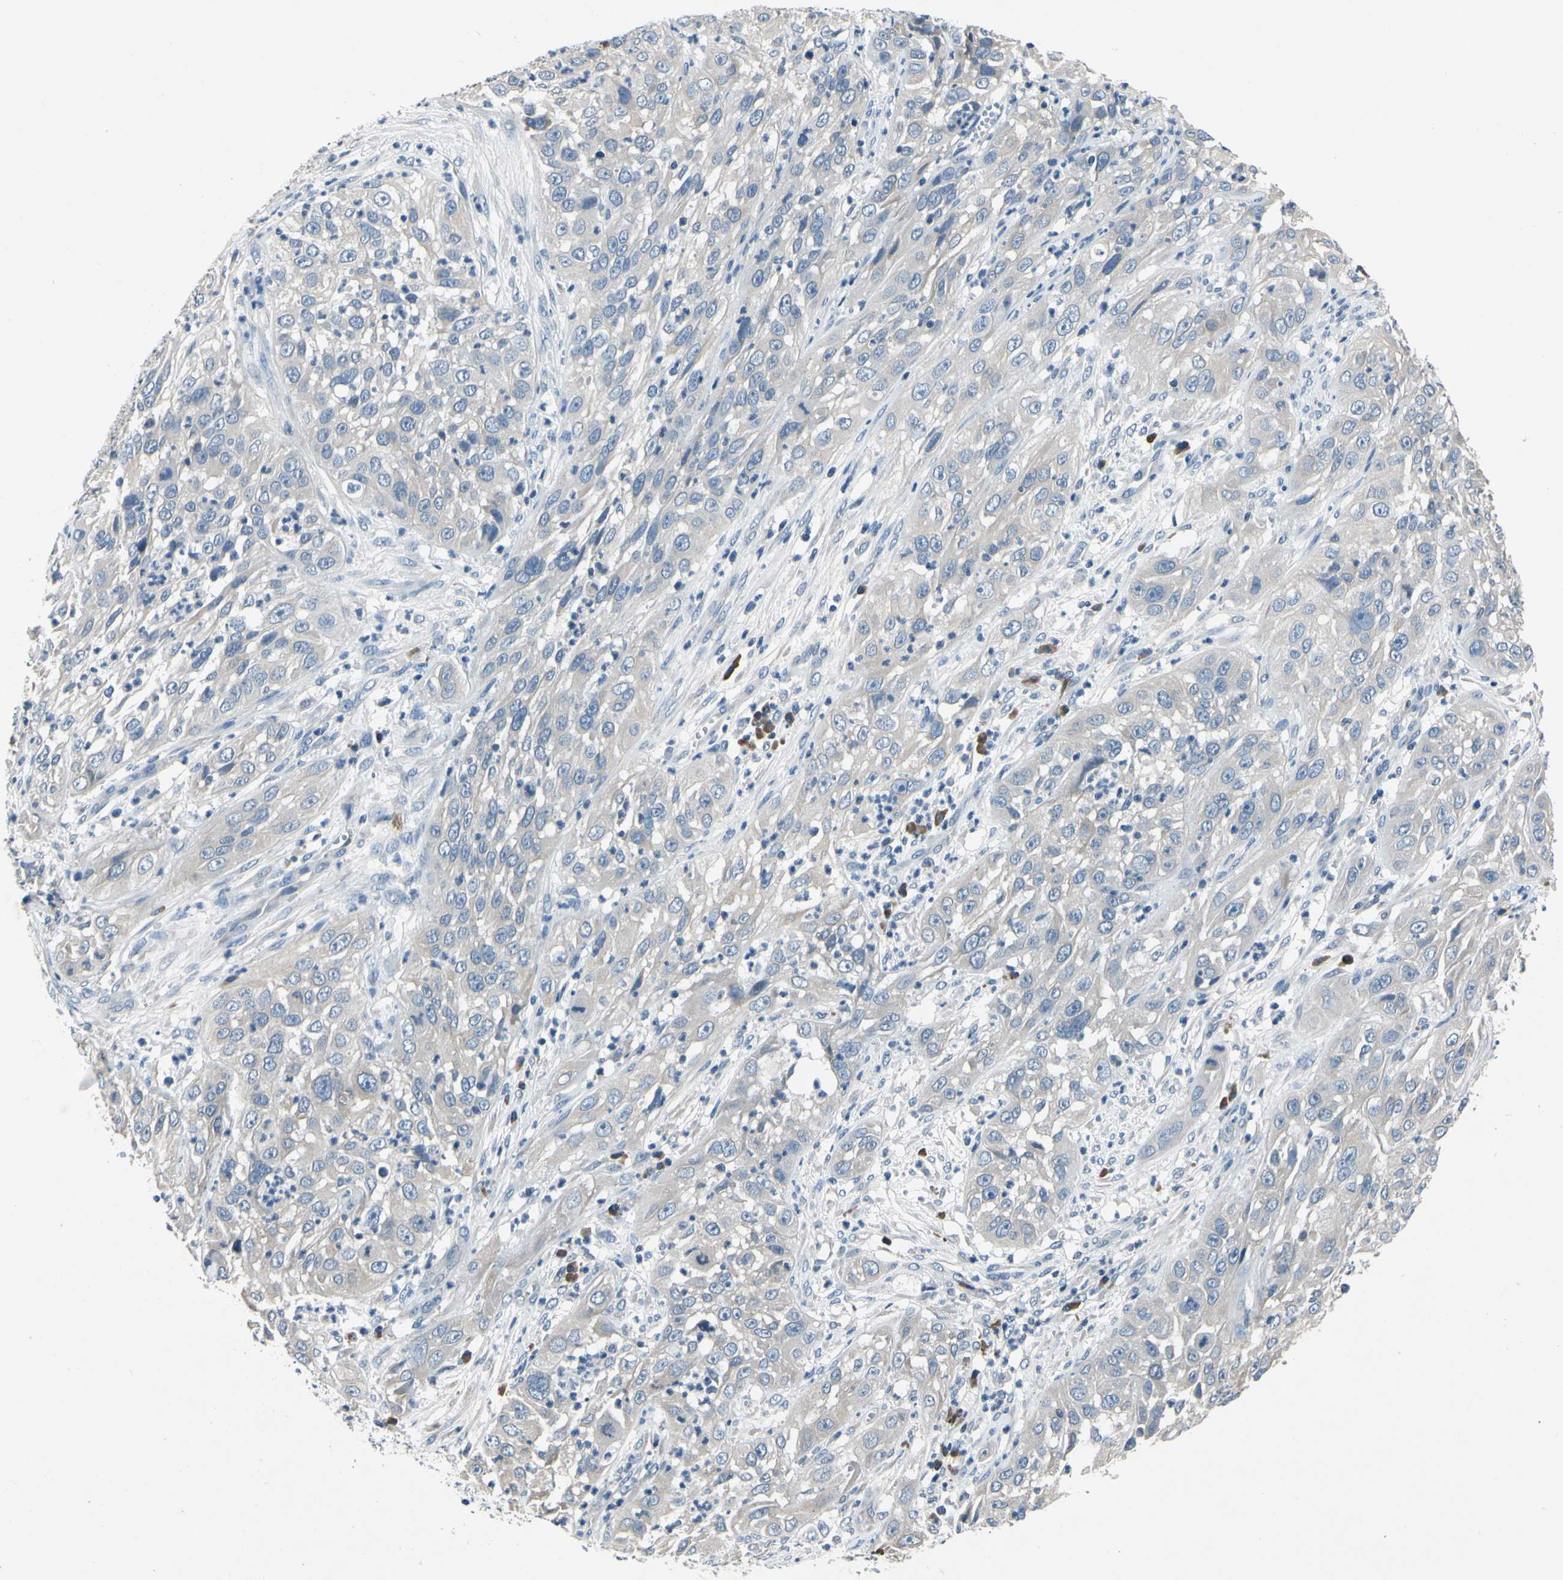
{"staining": {"intensity": "weak", "quantity": "25%-75%", "location": "cytoplasmic/membranous"}, "tissue": "cervical cancer", "cell_type": "Tumor cells", "image_type": "cancer", "snomed": [{"axis": "morphology", "description": "Squamous cell carcinoma, NOS"}, {"axis": "topography", "description": "Cervix"}], "caption": "This photomicrograph reveals immunohistochemistry staining of human cervical cancer (squamous cell carcinoma), with low weak cytoplasmic/membranous staining in approximately 25%-75% of tumor cells.", "gene": "SELENOK", "patient": {"sex": "female", "age": 32}}